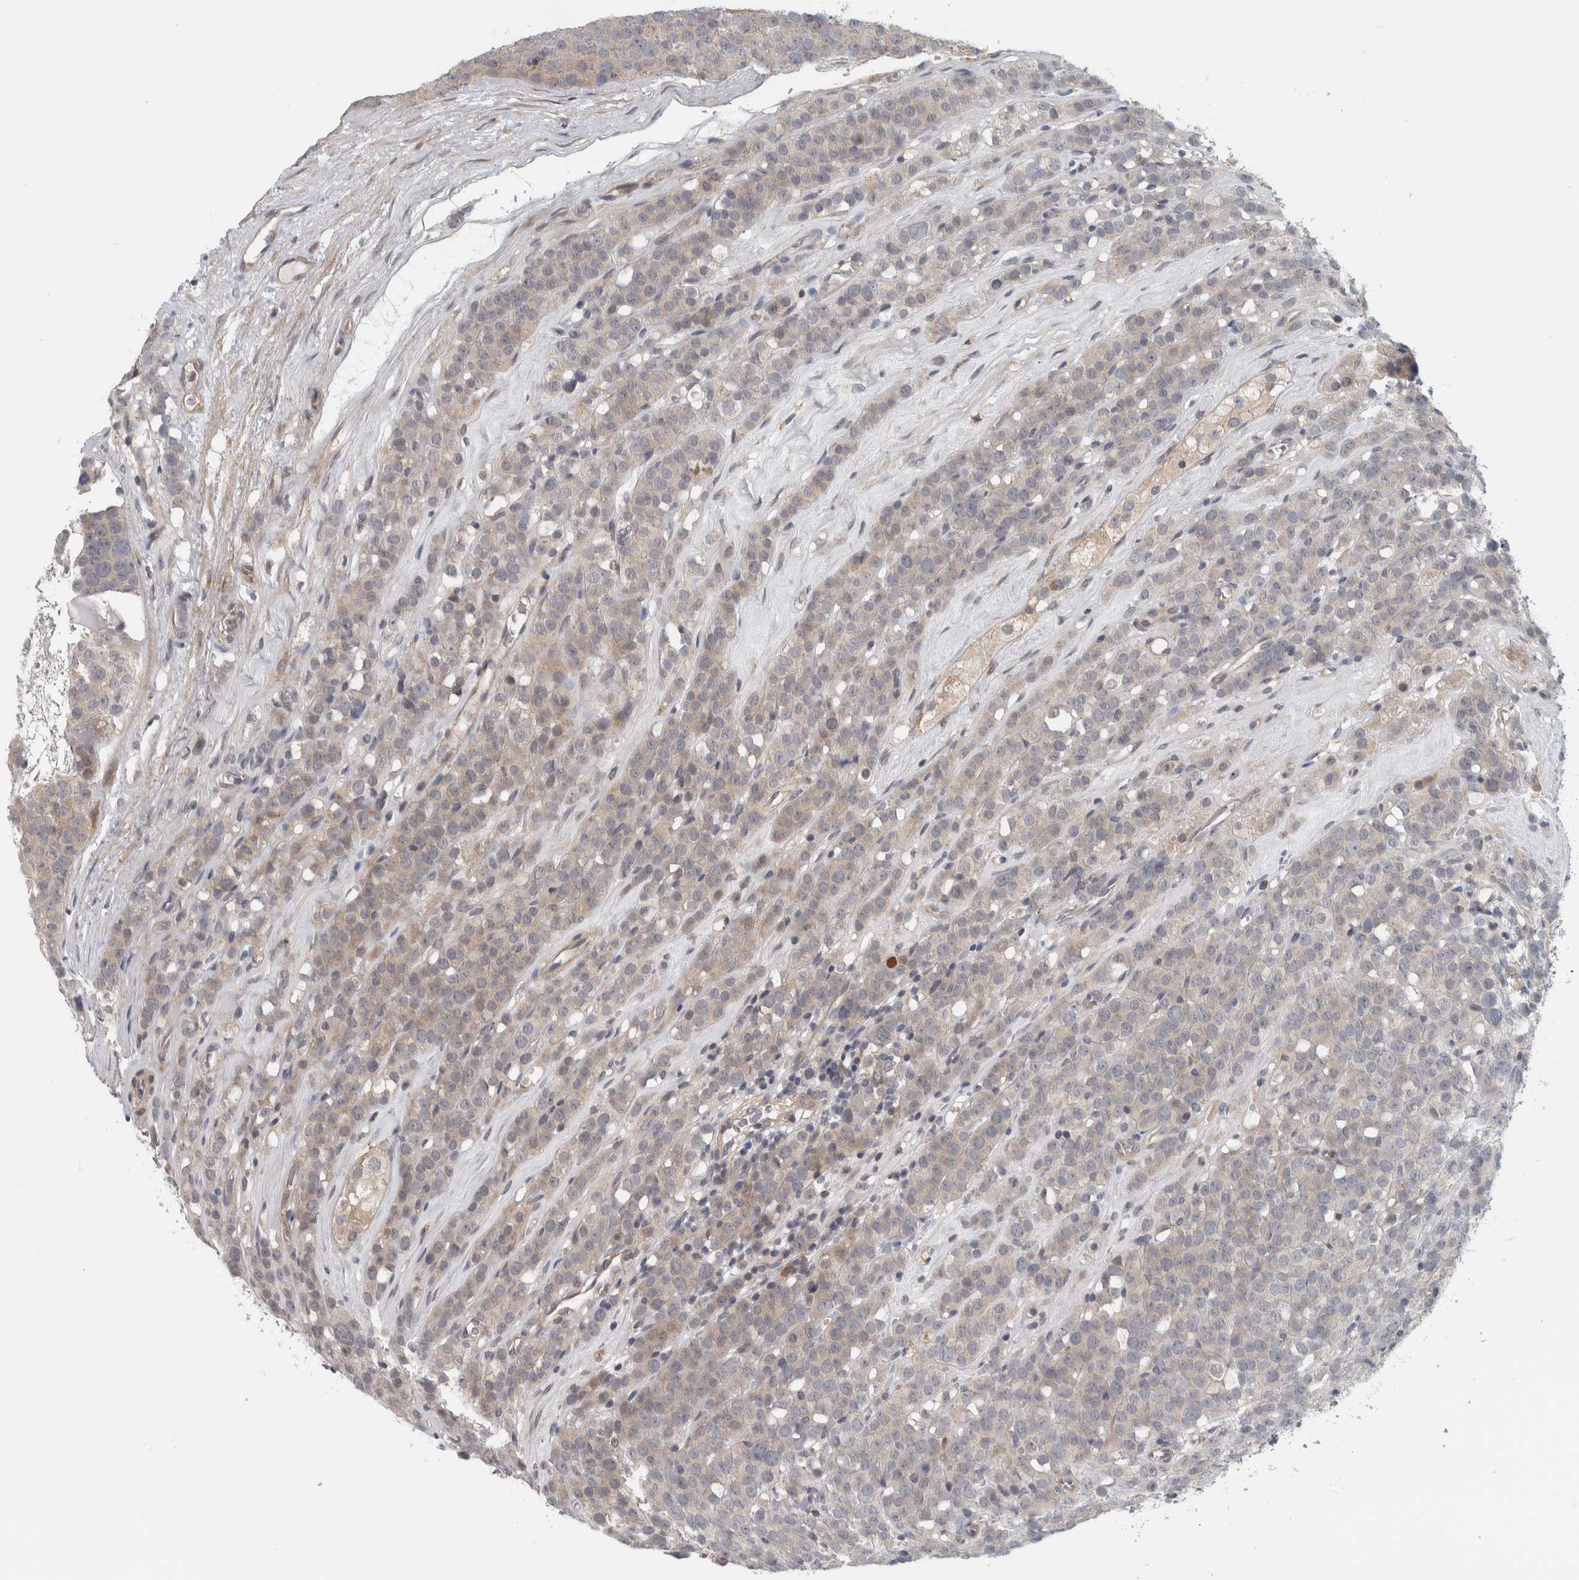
{"staining": {"intensity": "weak", "quantity": "<25%", "location": "cytoplasmic/membranous"}, "tissue": "testis cancer", "cell_type": "Tumor cells", "image_type": "cancer", "snomed": [{"axis": "morphology", "description": "Seminoma, NOS"}, {"axis": "topography", "description": "Testis"}], "caption": "Tumor cells show no significant protein expression in testis seminoma.", "gene": "ZNF804B", "patient": {"sex": "male", "age": 71}}